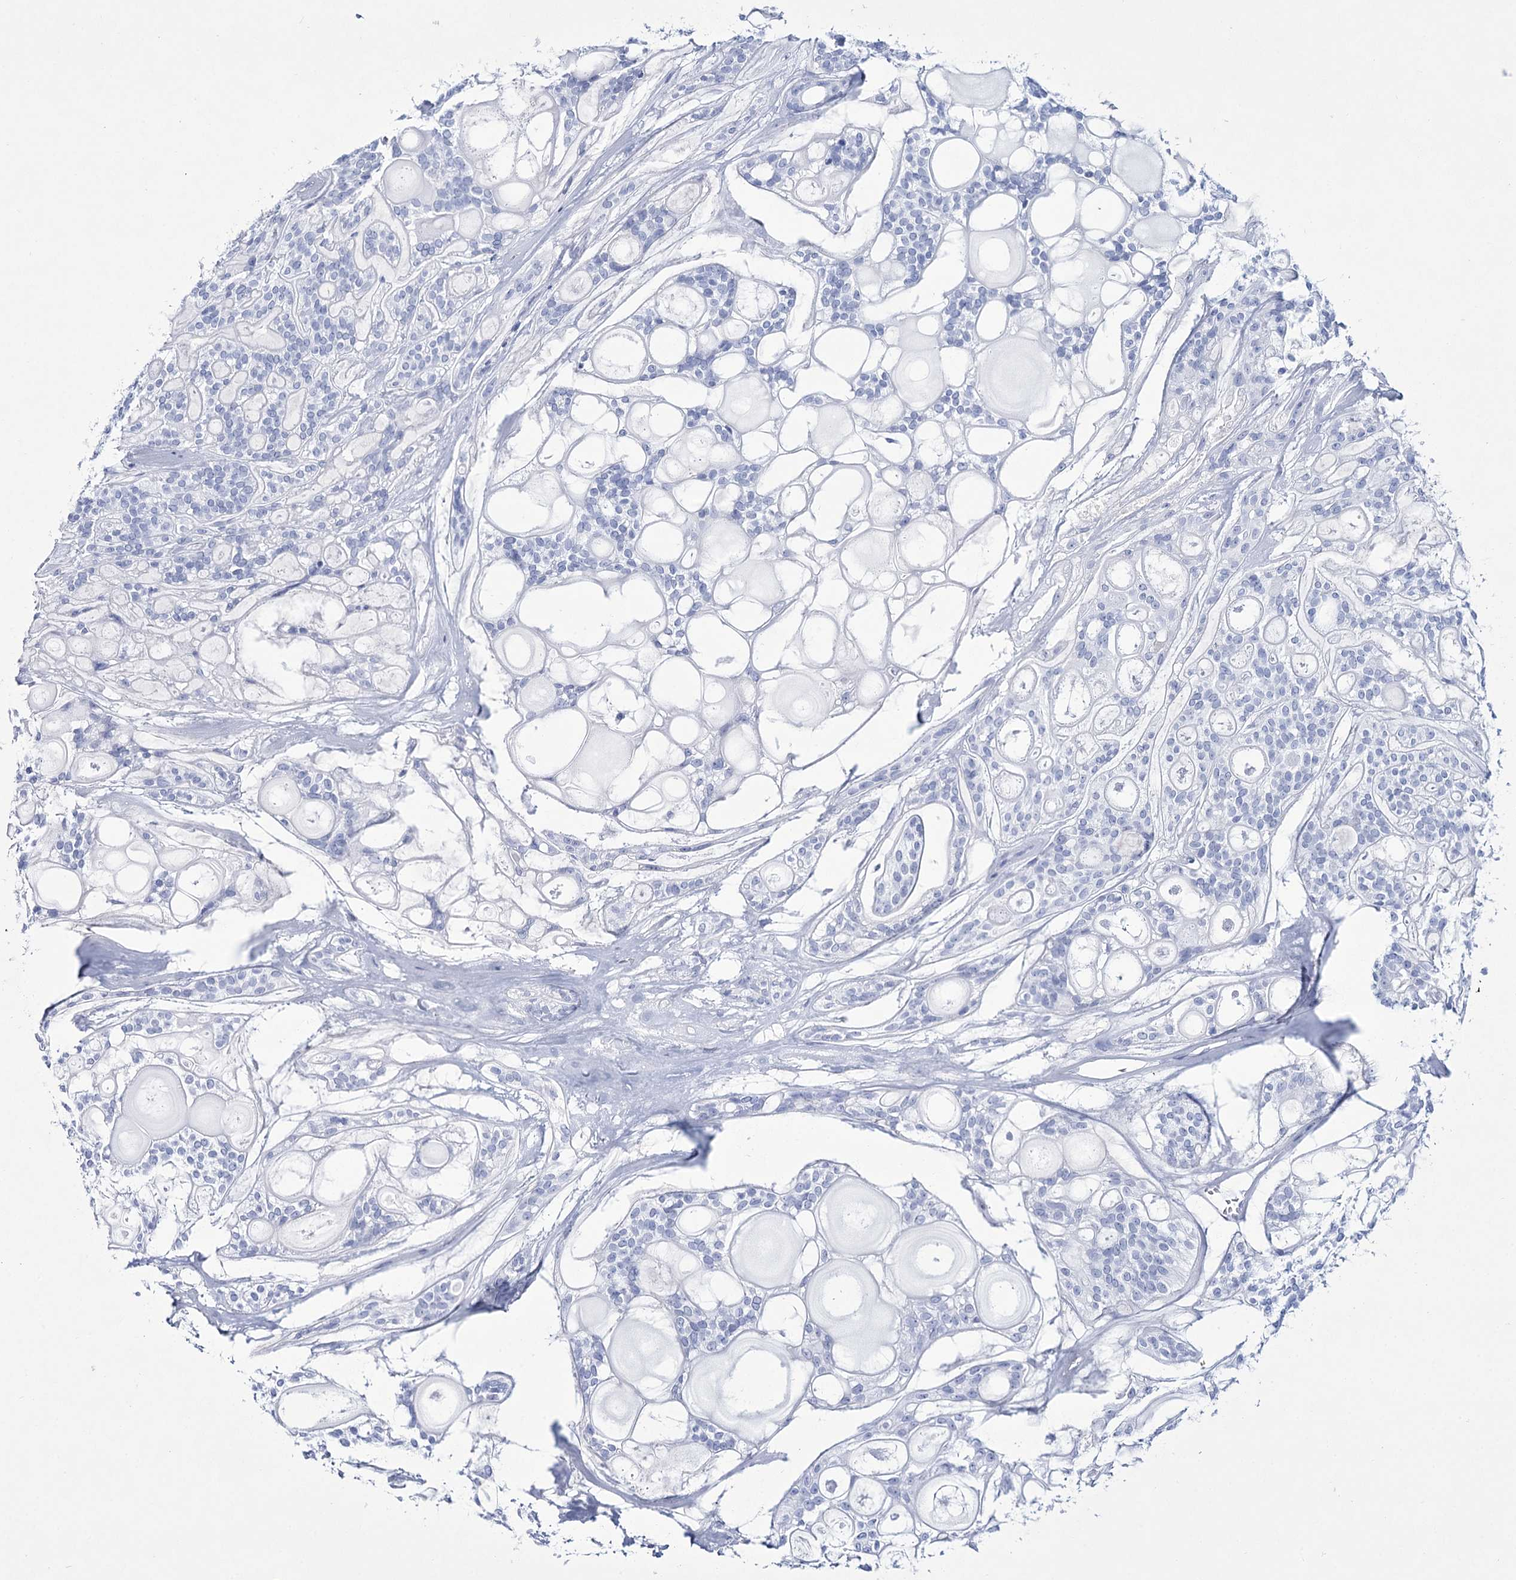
{"staining": {"intensity": "negative", "quantity": "none", "location": "none"}, "tissue": "head and neck cancer", "cell_type": "Tumor cells", "image_type": "cancer", "snomed": [{"axis": "morphology", "description": "Adenocarcinoma, NOS"}, {"axis": "topography", "description": "Head-Neck"}], "caption": "The micrograph shows no staining of tumor cells in adenocarcinoma (head and neck).", "gene": "RNF186", "patient": {"sex": "male", "age": 66}}